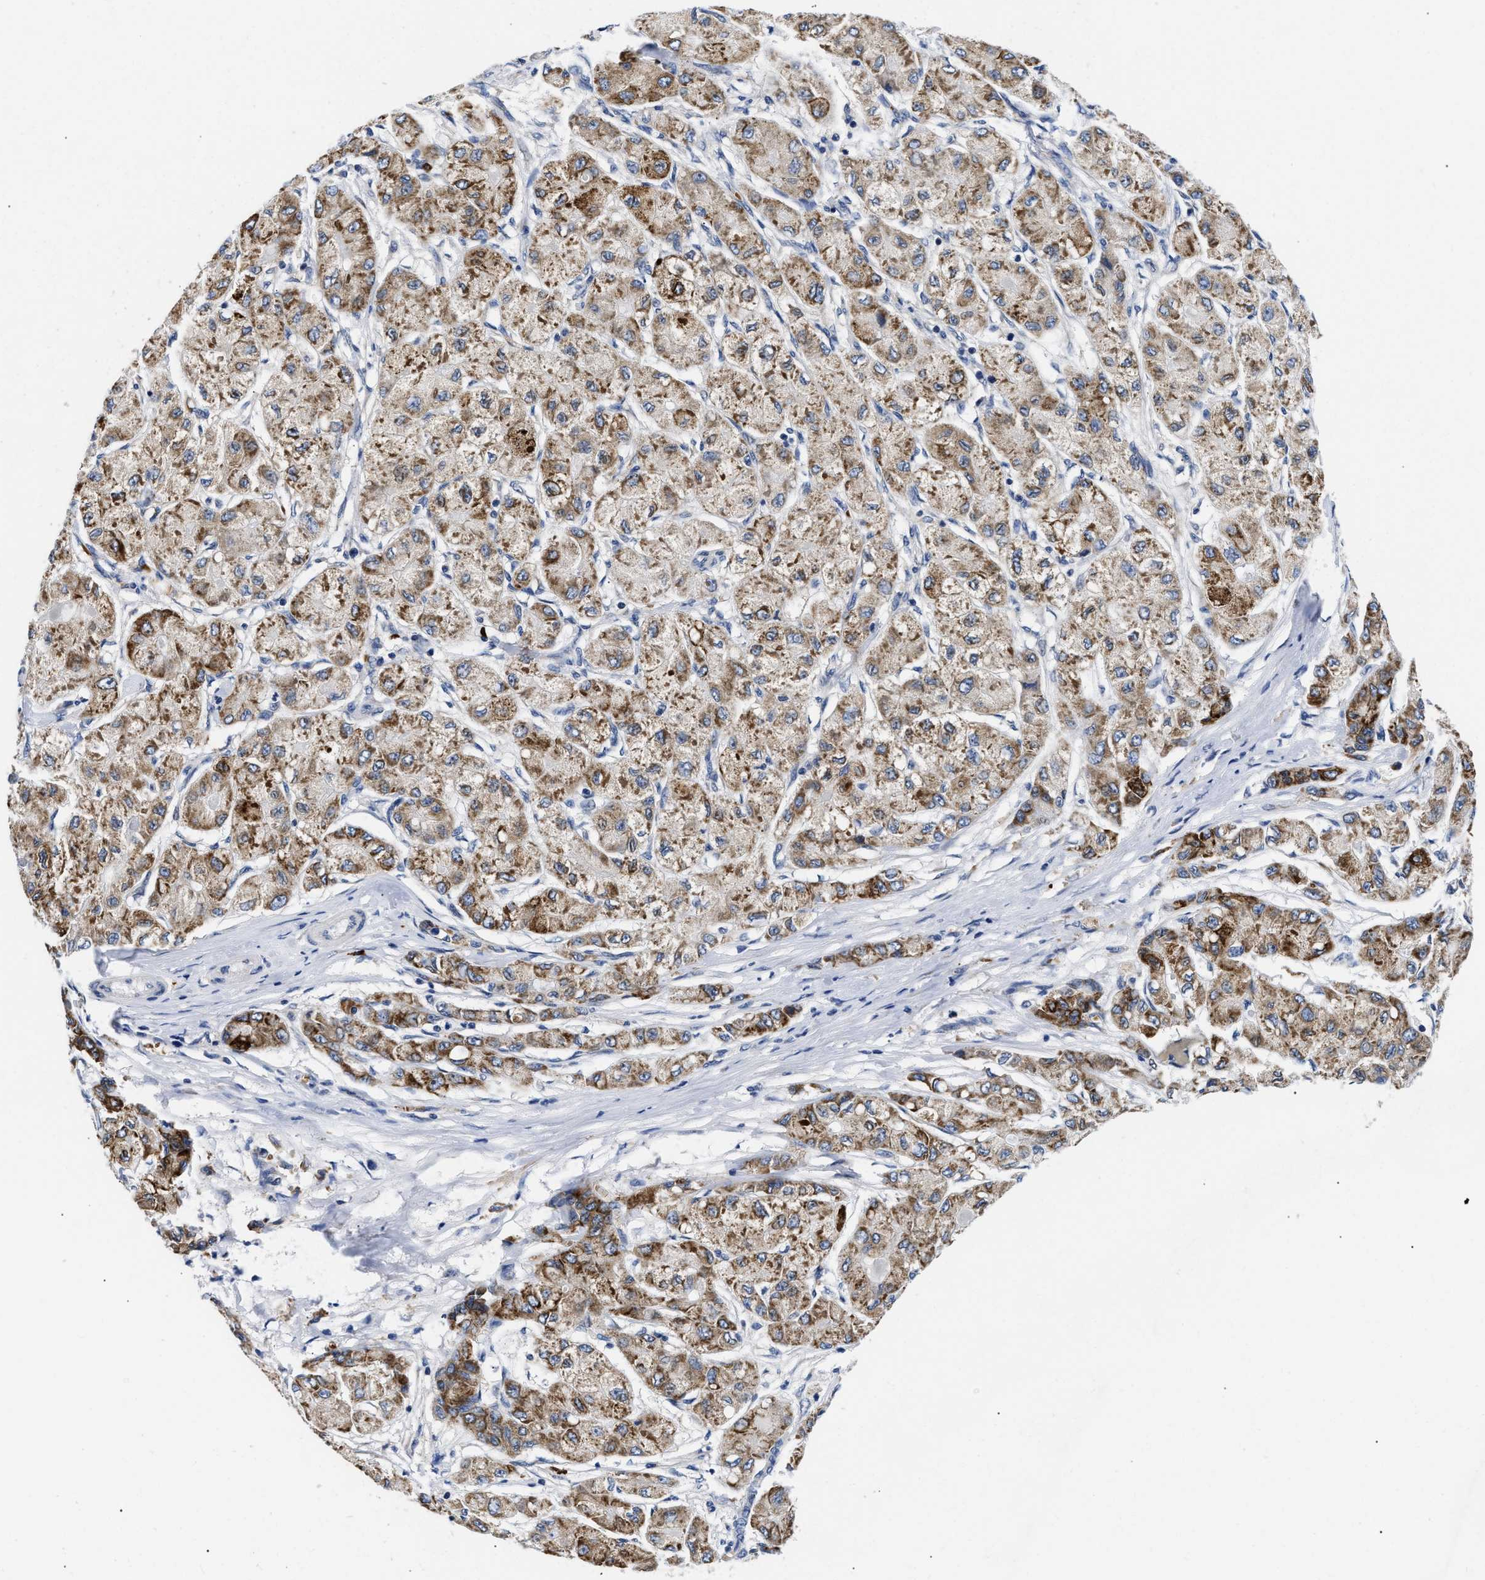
{"staining": {"intensity": "moderate", "quantity": ">75%", "location": "cytoplasmic/membranous"}, "tissue": "liver cancer", "cell_type": "Tumor cells", "image_type": "cancer", "snomed": [{"axis": "morphology", "description": "Carcinoma, Hepatocellular, NOS"}, {"axis": "topography", "description": "Liver"}], "caption": "Liver hepatocellular carcinoma tissue exhibits moderate cytoplasmic/membranous positivity in about >75% of tumor cells", "gene": "RINT1", "patient": {"sex": "male", "age": 80}}